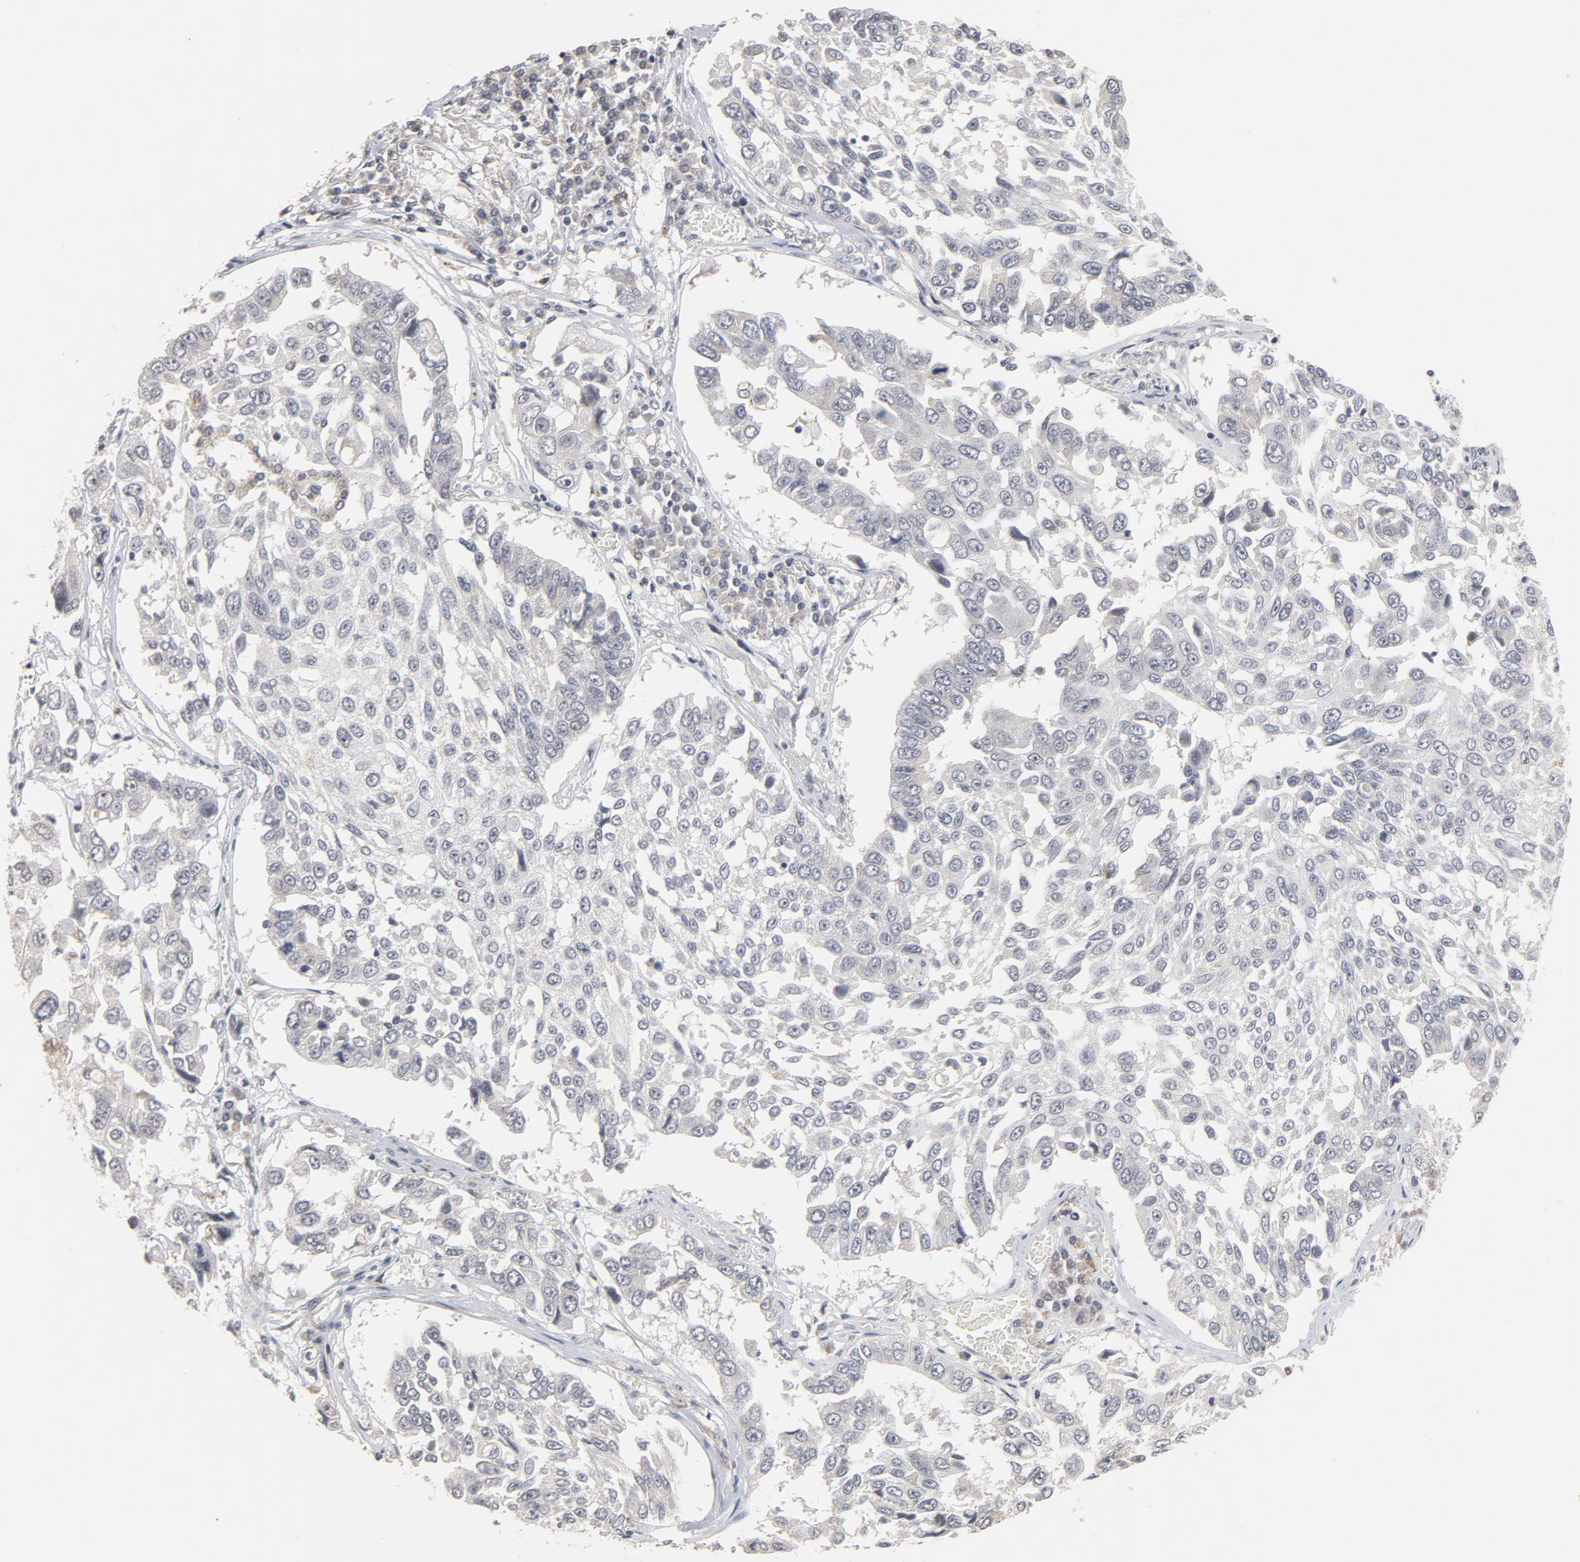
{"staining": {"intensity": "negative", "quantity": "none", "location": "none"}, "tissue": "lung cancer", "cell_type": "Tumor cells", "image_type": "cancer", "snomed": [{"axis": "morphology", "description": "Squamous cell carcinoma, NOS"}, {"axis": "topography", "description": "Lung"}], "caption": "Squamous cell carcinoma (lung) was stained to show a protein in brown. There is no significant positivity in tumor cells.", "gene": "PPP1R1B", "patient": {"sex": "male", "age": 71}}